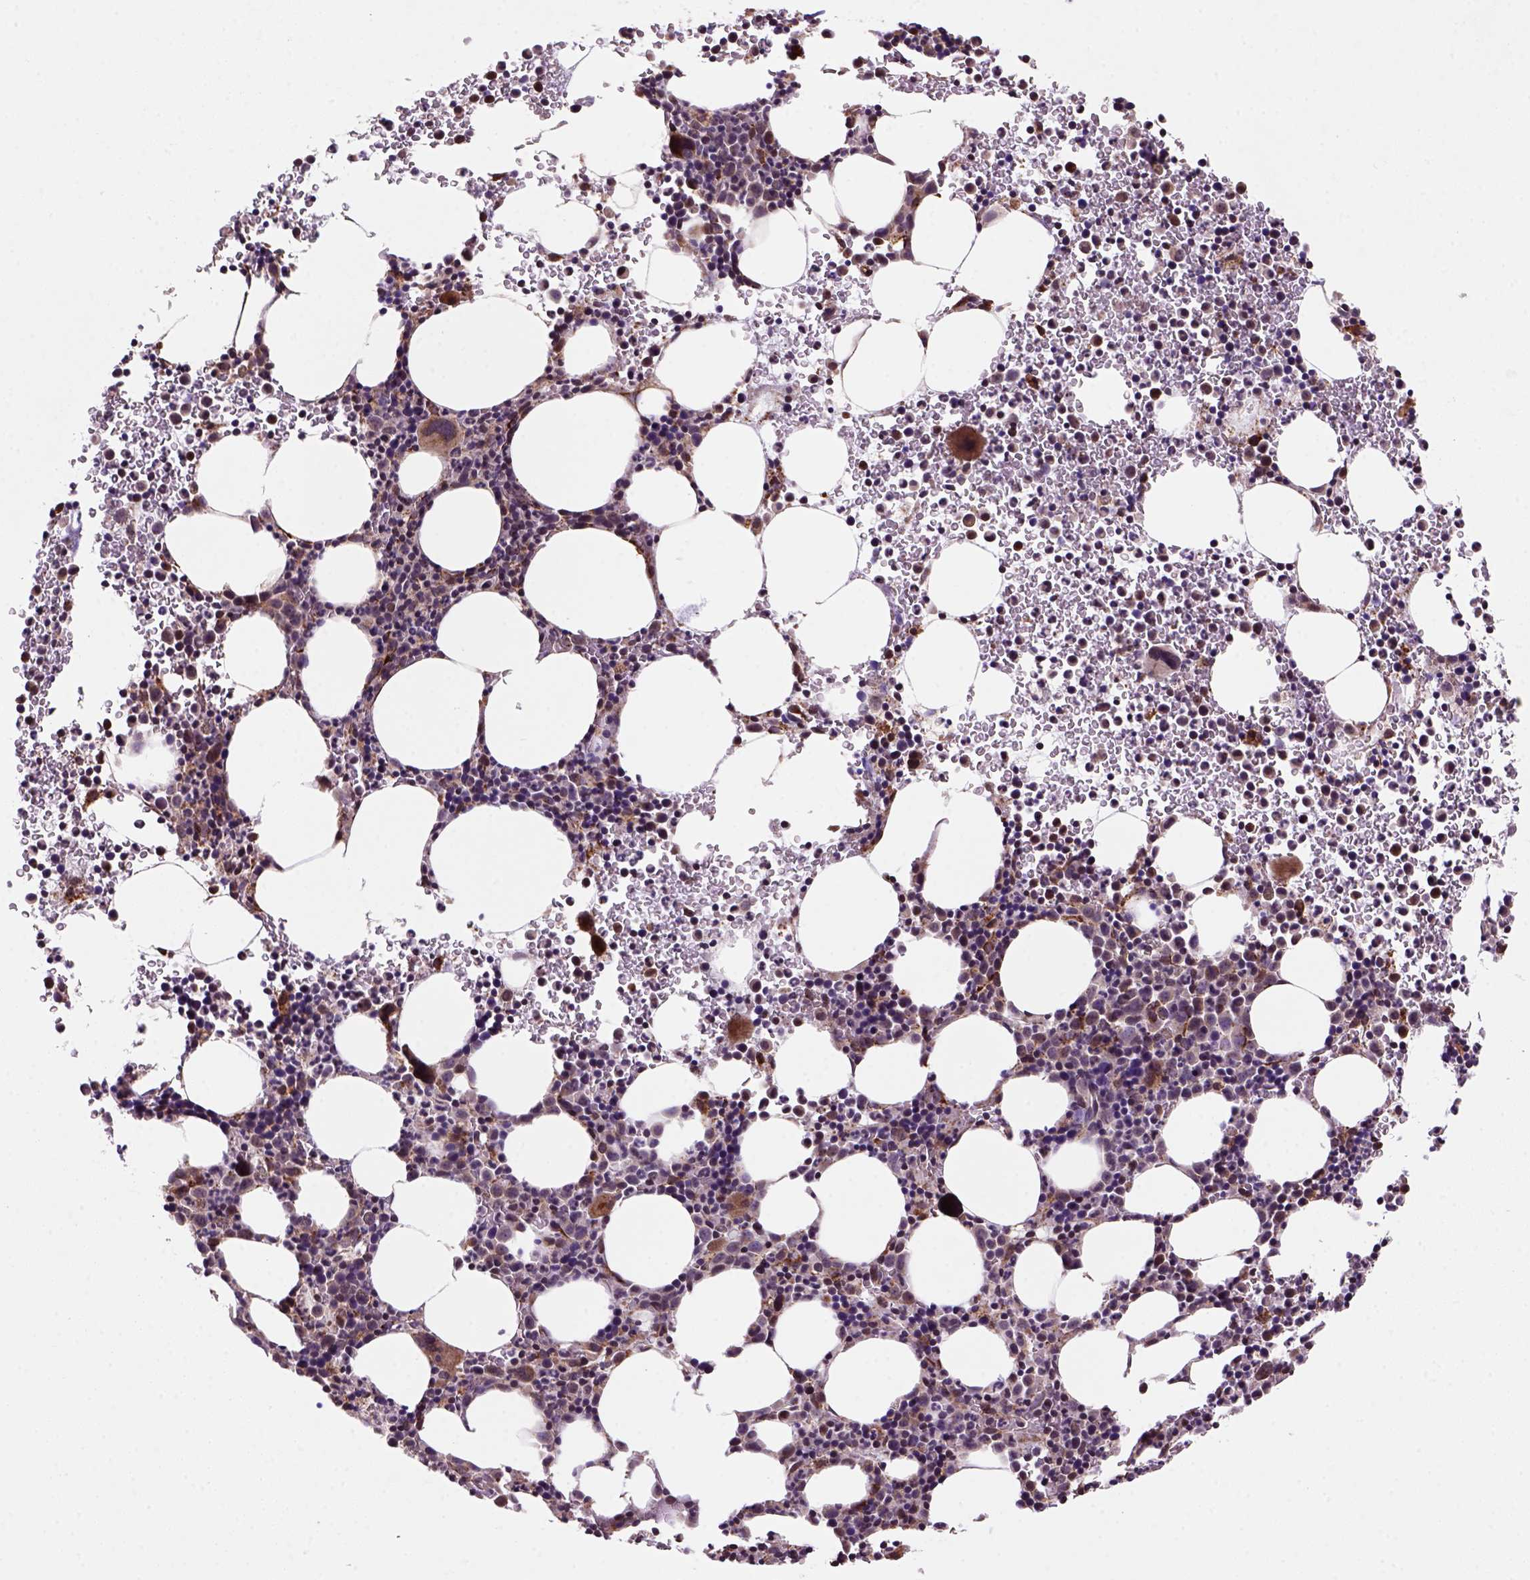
{"staining": {"intensity": "strong", "quantity": "<25%", "location": "cytoplasmic/membranous"}, "tissue": "bone marrow", "cell_type": "Hematopoietic cells", "image_type": "normal", "snomed": [{"axis": "morphology", "description": "Normal tissue, NOS"}, {"axis": "topography", "description": "Bone marrow"}], "caption": "Bone marrow stained with IHC demonstrates strong cytoplasmic/membranous positivity in approximately <25% of hematopoietic cells. Using DAB (brown) and hematoxylin (blue) stains, captured at high magnification using brightfield microscopy.", "gene": "FZD7", "patient": {"sex": "male", "age": 58}}